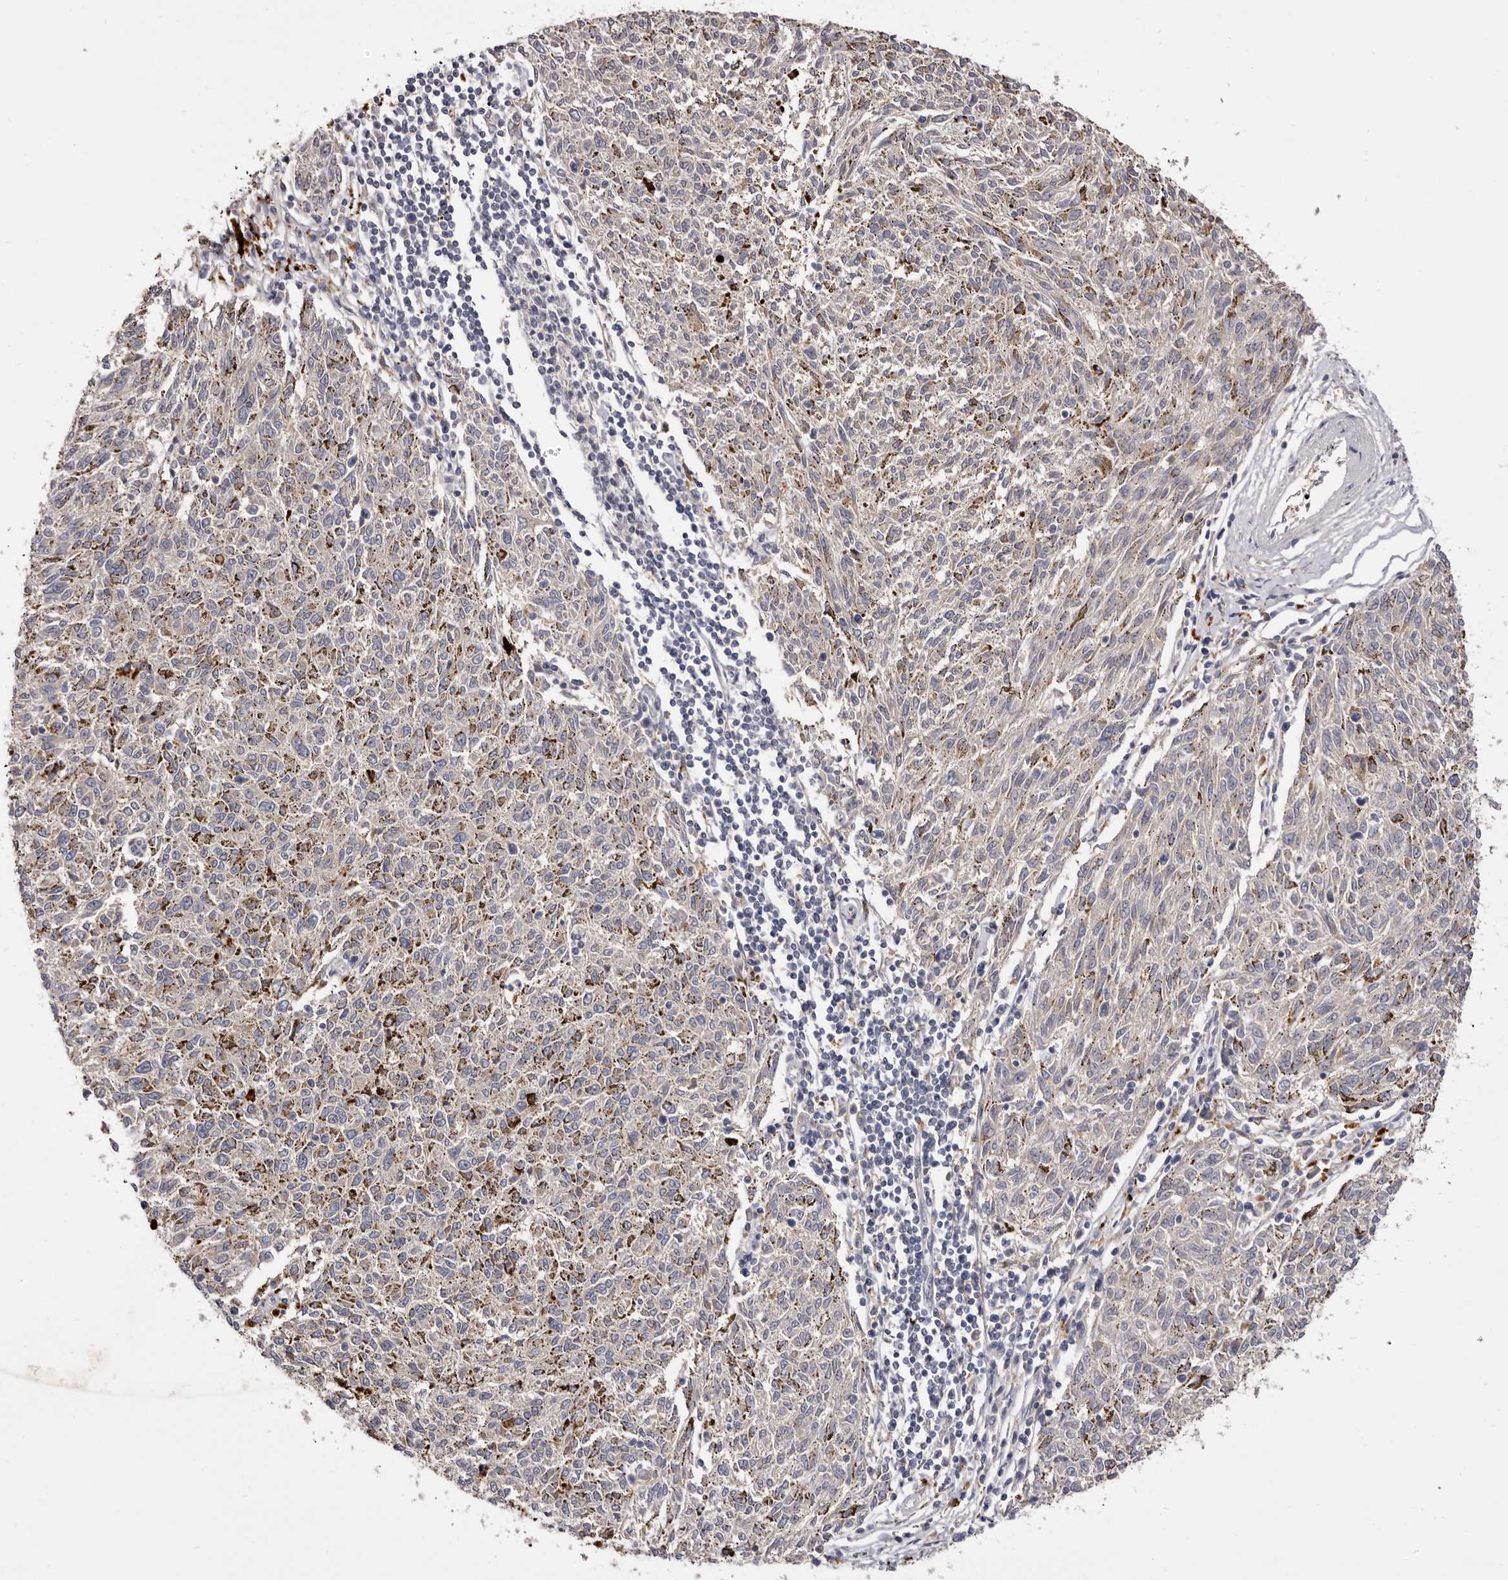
{"staining": {"intensity": "negative", "quantity": "none", "location": "none"}, "tissue": "melanoma", "cell_type": "Tumor cells", "image_type": "cancer", "snomed": [{"axis": "morphology", "description": "Malignant melanoma, NOS"}, {"axis": "topography", "description": "Skin"}], "caption": "Malignant melanoma was stained to show a protein in brown. There is no significant staining in tumor cells.", "gene": "ADAMTS20", "patient": {"sex": "female", "age": 72}}